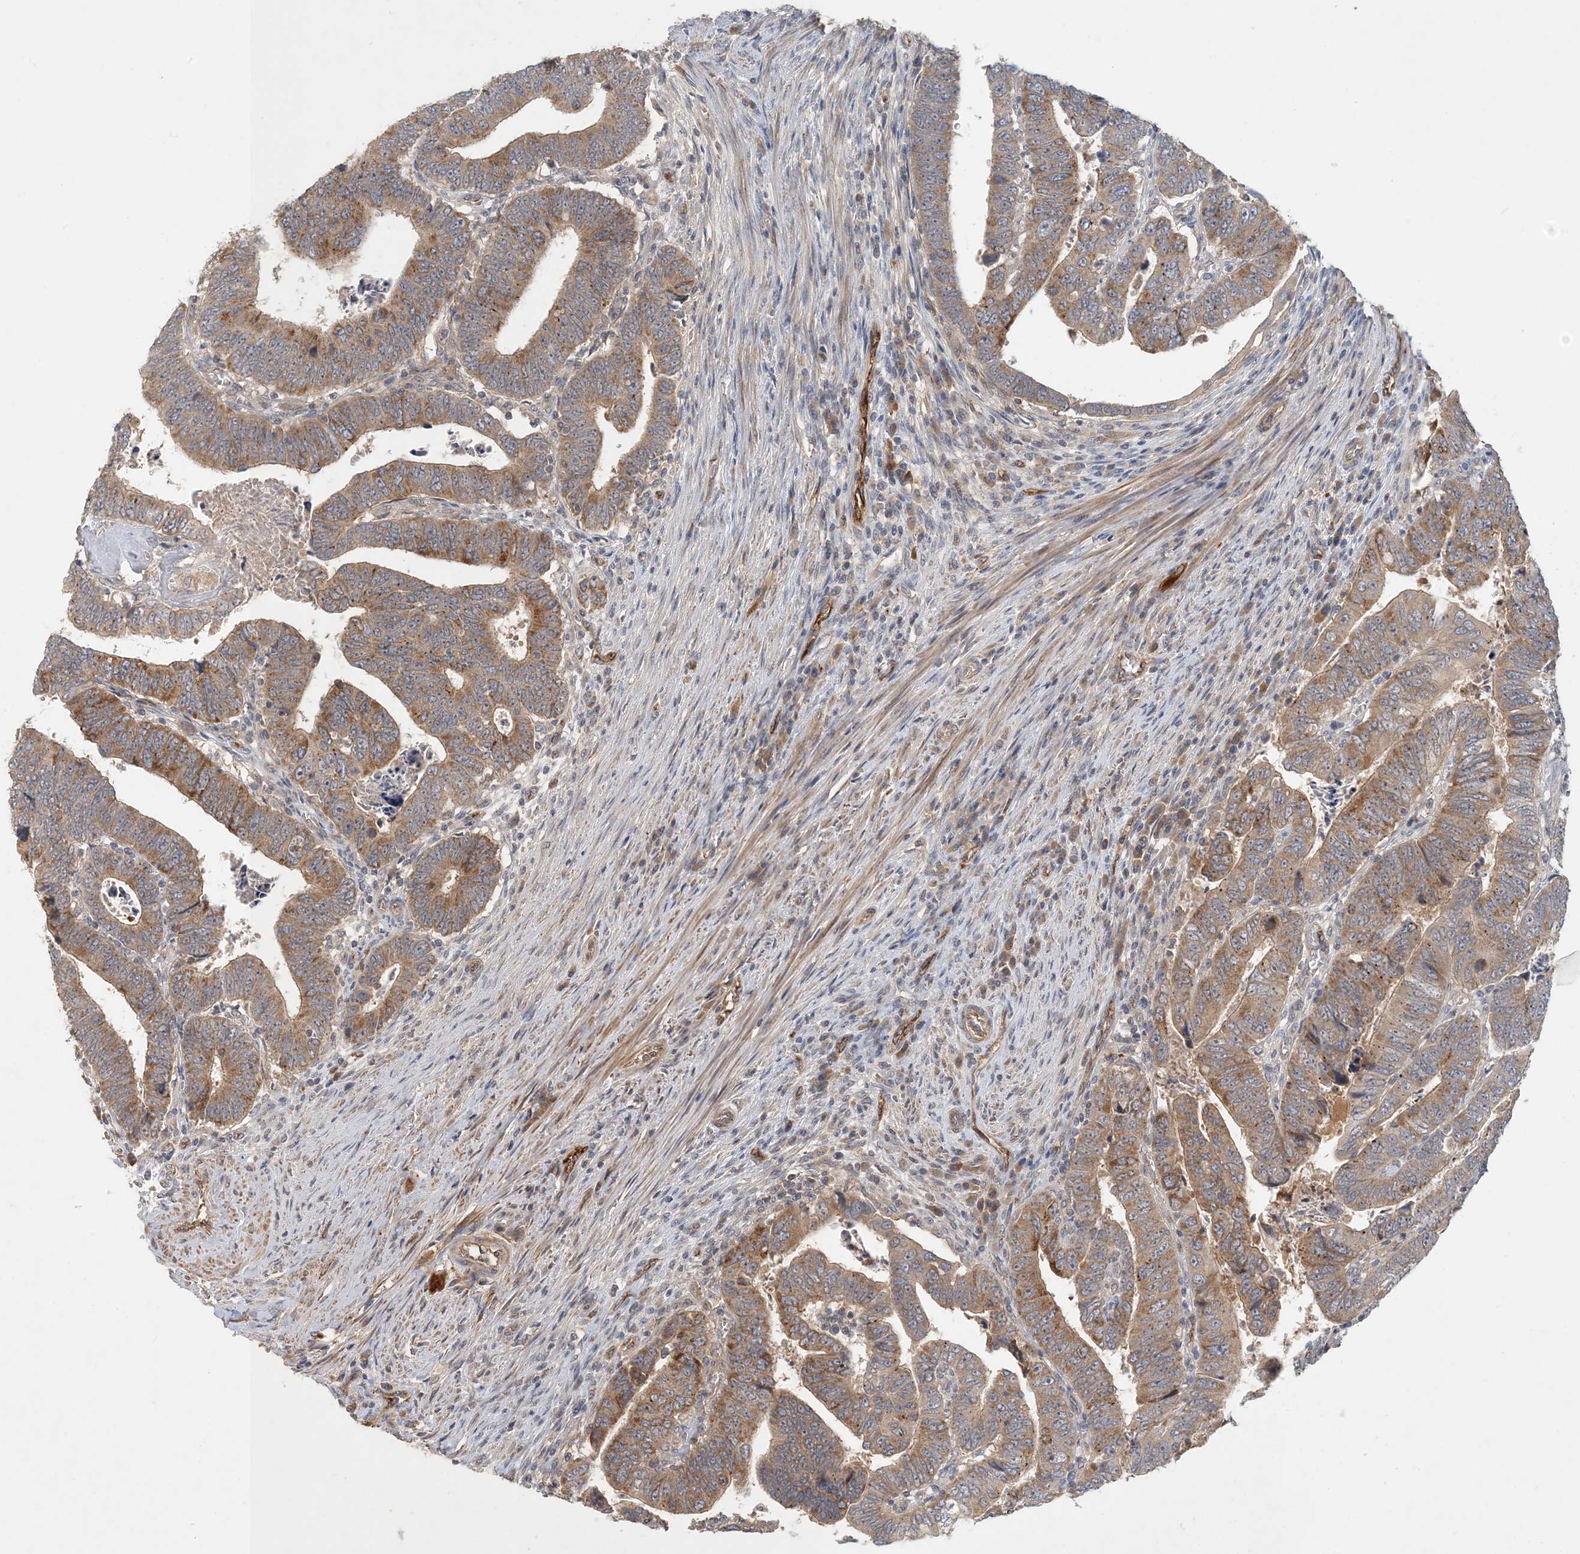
{"staining": {"intensity": "moderate", "quantity": ">75%", "location": "cytoplasmic/membranous"}, "tissue": "colorectal cancer", "cell_type": "Tumor cells", "image_type": "cancer", "snomed": [{"axis": "morphology", "description": "Normal tissue, NOS"}, {"axis": "morphology", "description": "Adenocarcinoma, NOS"}, {"axis": "topography", "description": "Rectum"}], "caption": "DAB immunohistochemical staining of human colorectal cancer (adenocarcinoma) displays moderate cytoplasmic/membranous protein staining in about >75% of tumor cells.", "gene": "ZBTB3", "patient": {"sex": "female", "age": 65}}